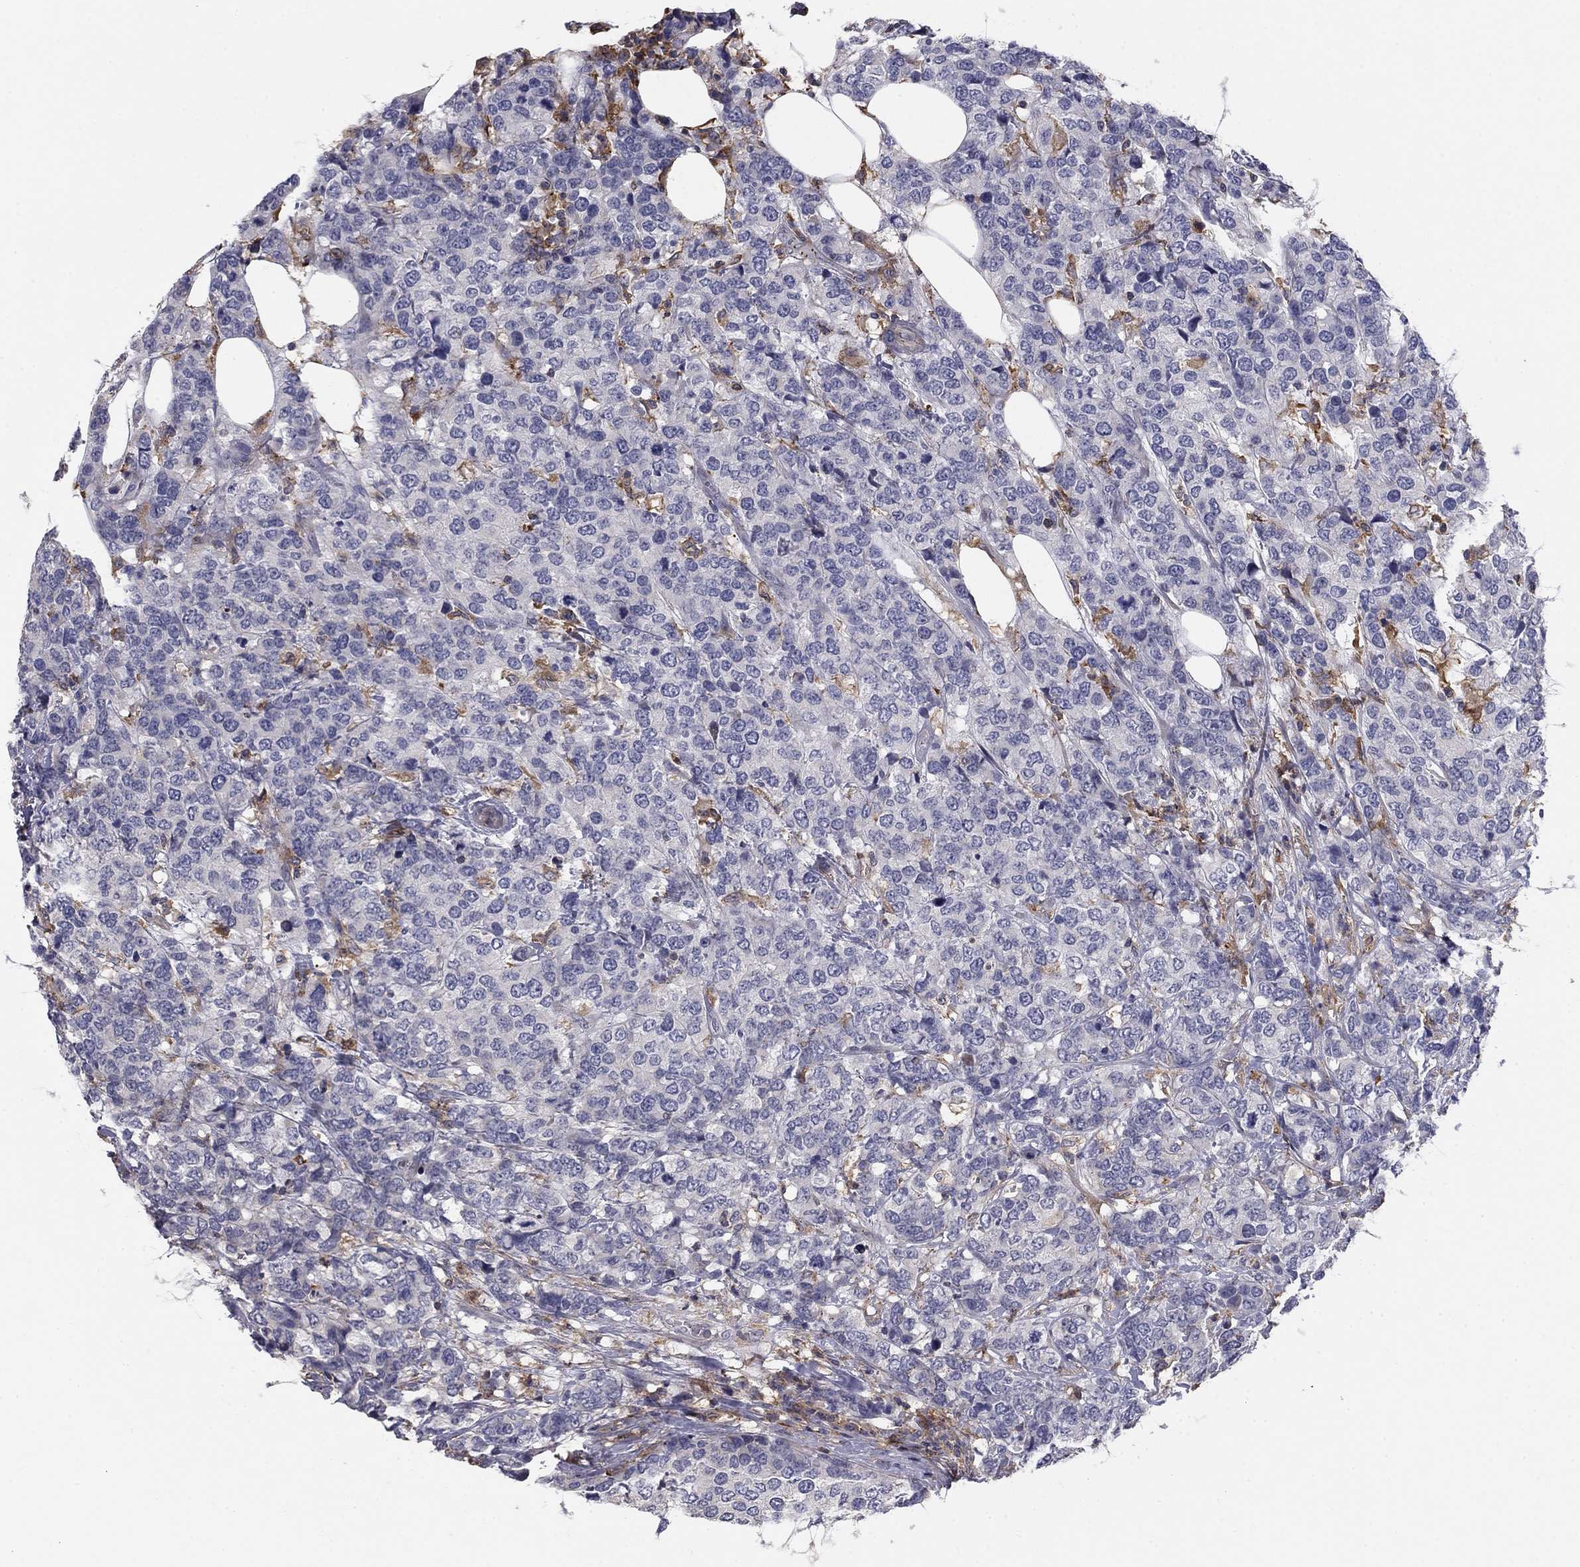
{"staining": {"intensity": "negative", "quantity": "none", "location": "none"}, "tissue": "breast cancer", "cell_type": "Tumor cells", "image_type": "cancer", "snomed": [{"axis": "morphology", "description": "Lobular carcinoma"}, {"axis": "topography", "description": "Breast"}], "caption": "The photomicrograph demonstrates no staining of tumor cells in breast cancer. (Stains: DAB immunohistochemistry with hematoxylin counter stain, Microscopy: brightfield microscopy at high magnification).", "gene": "PLCB2", "patient": {"sex": "female", "age": 59}}